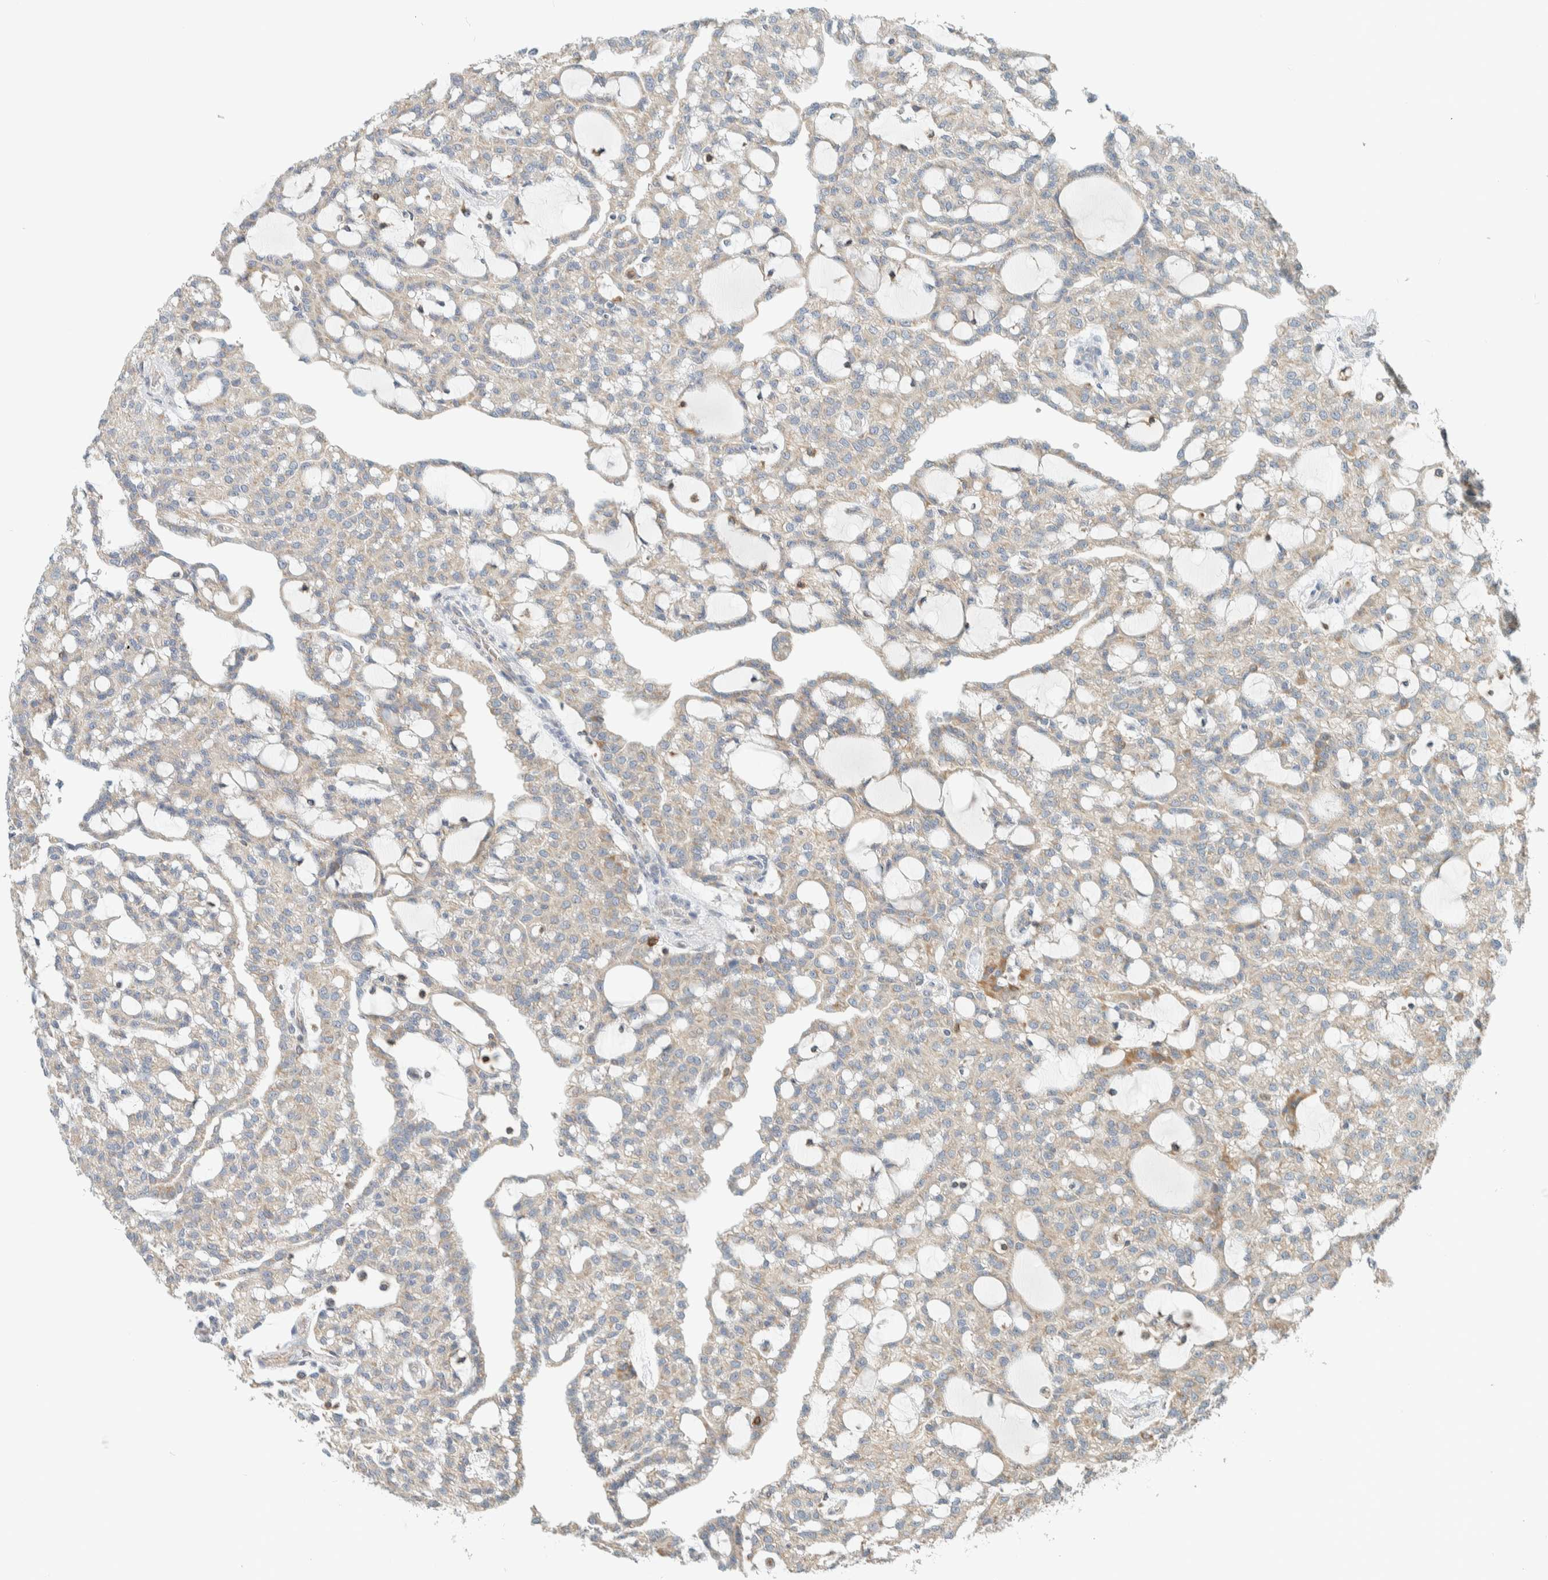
{"staining": {"intensity": "weak", "quantity": "<25%", "location": "cytoplasmic/membranous"}, "tissue": "renal cancer", "cell_type": "Tumor cells", "image_type": "cancer", "snomed": [{"axis": "morphology", "description": "Adenocarcinoma, NOS"}, {"axis": "topography", "description": "Kidney"}], "caption": "Tumor cells show no significant positivity in renal cancer.", "gene": "CCDC57", "patient": {"sex": "male", "age": 63}}